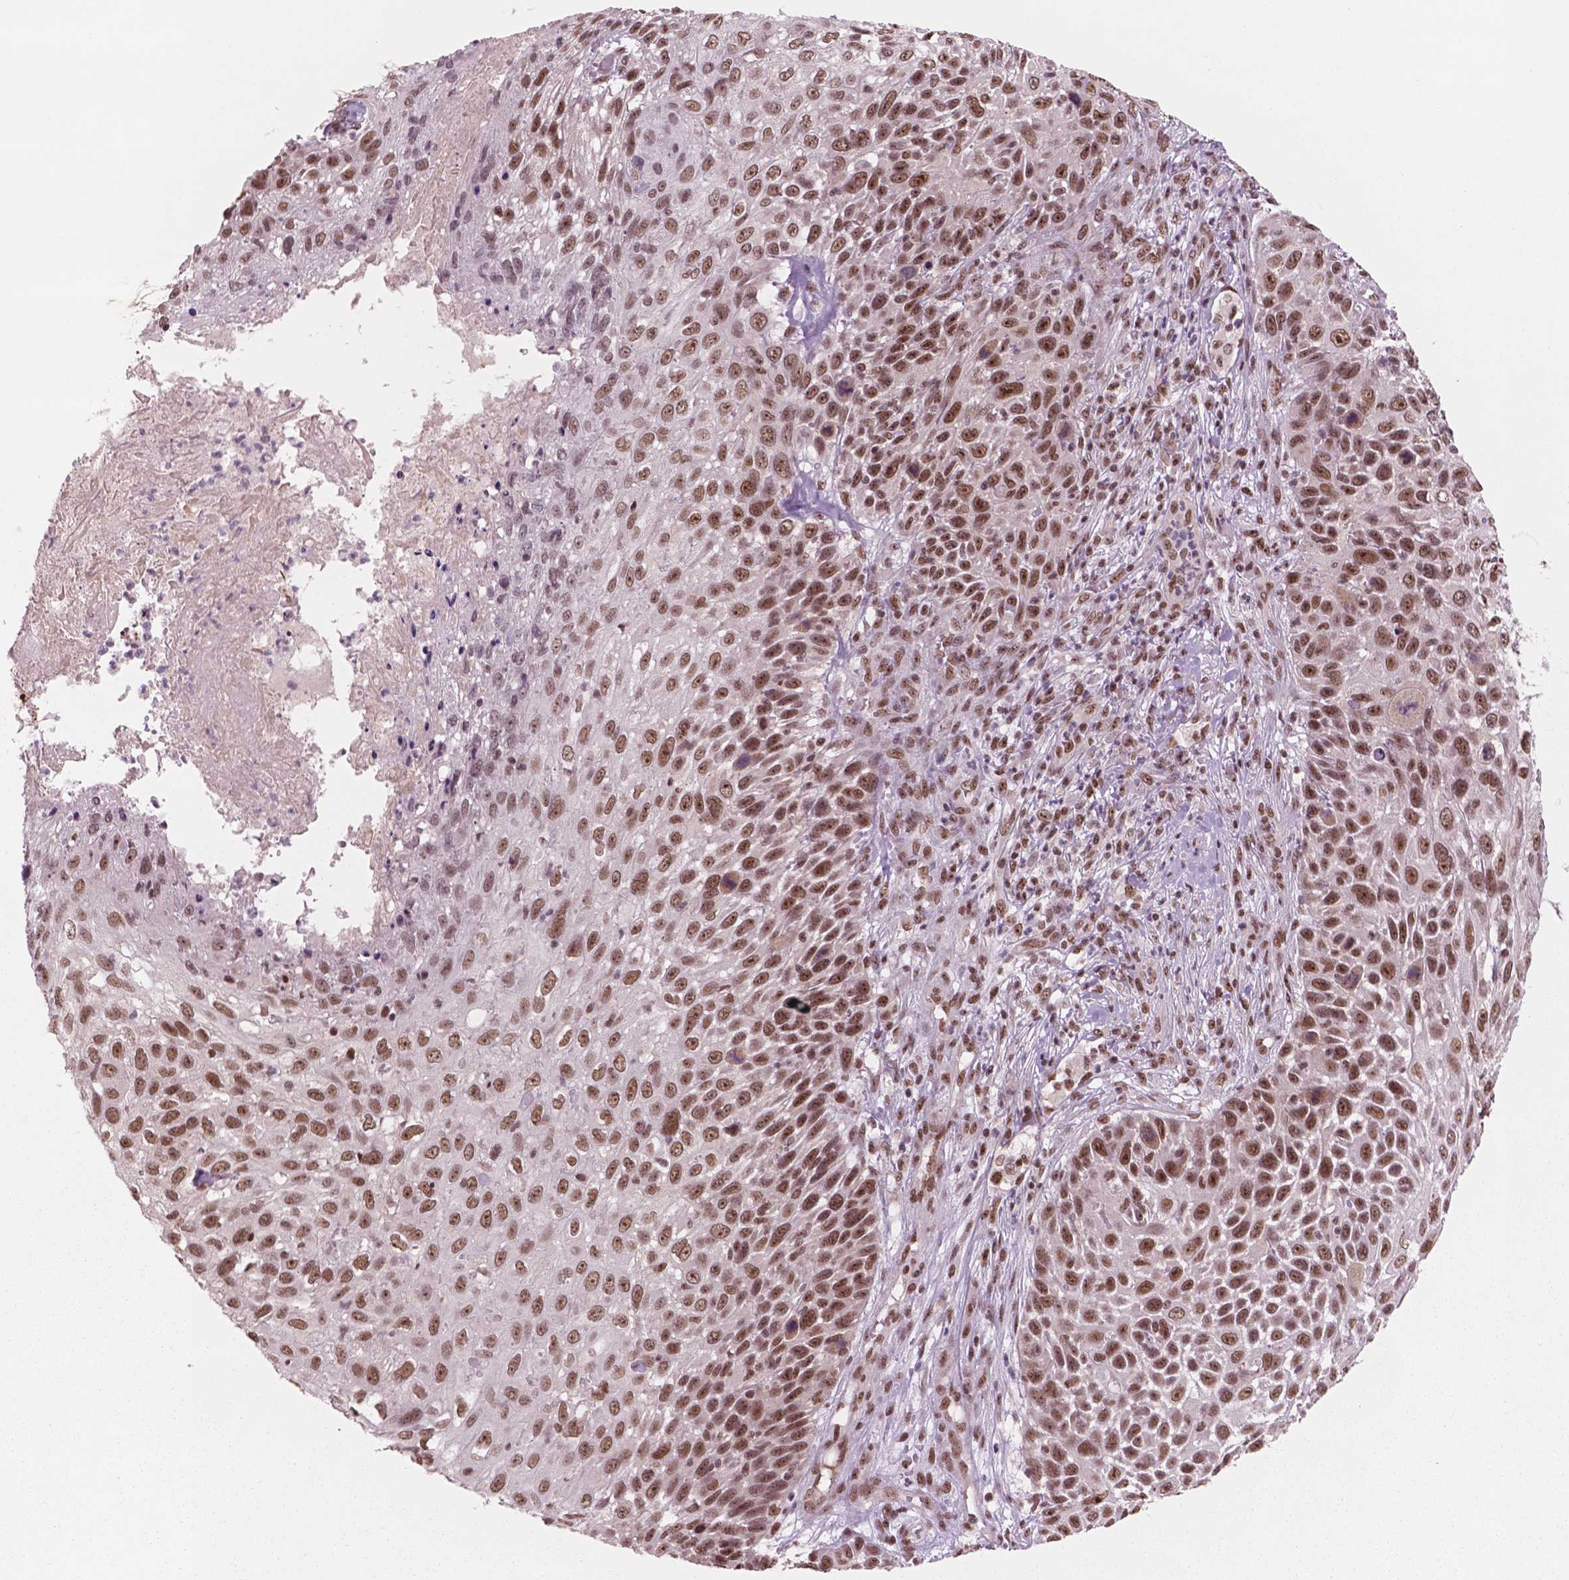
{"staining": {"intensity": "strong", "quantity": ">75%", "location": "nuclear"}, "tissue": "skin cancer", "cell_type": "Tumor cells", "image_type": "cancer", "snomed": [{"axis": "morphology", "description": "Squamous cell carcinoma, NOS"}, {"axis": "topography", "description": "Skin"}], "caption": "Protein analysis of skin cancer (squamous cell carcinoma) tissue reveals strong nuclear staining in approximately >75% of tumor cells. (DAB (3,3'-diaminobenzidine) = brown stain, brightfield microscopy at high magnification).", "gene": "POLR2E", "patient": {"sex": "male", "age": 92}}